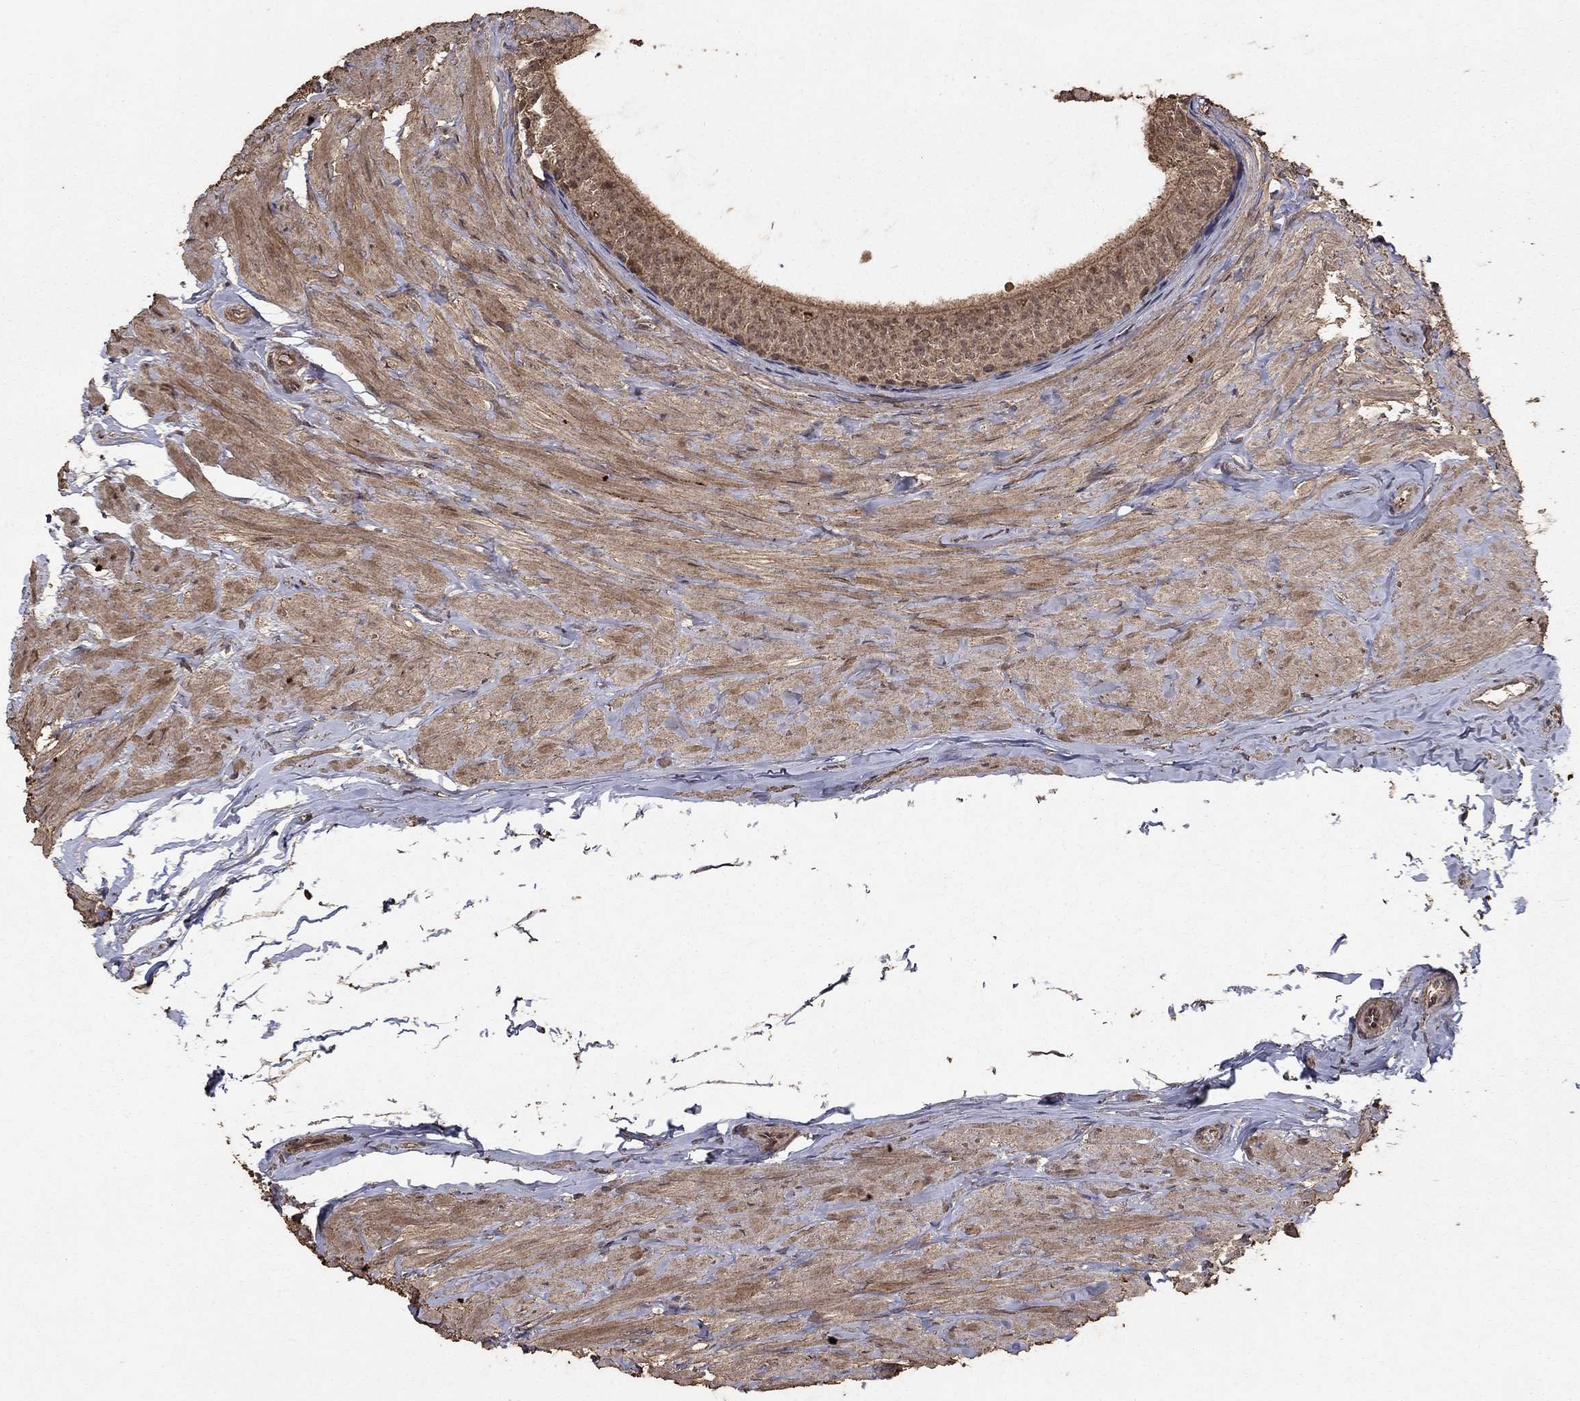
{"staining": {"intensity": "moderate", "quantity": ">75%", "location": "cytoplasmic/membranous"}, "tissue": "epididymis", "cell_type": "Glandular cells", "image_type": "normal", "snomed": [{"axis": "morphology", "description": "Normal tissue, NOS"}, {"axis": "topography", "description": "Epididymis"}], "caption": "Protein analysis of normal epididymis shows moderate cytoplasmic/membranous positivity in approximately >75% of glandular cells.", "gene": "PRDM1", "patient": {"sex": "male", "age": 32}}